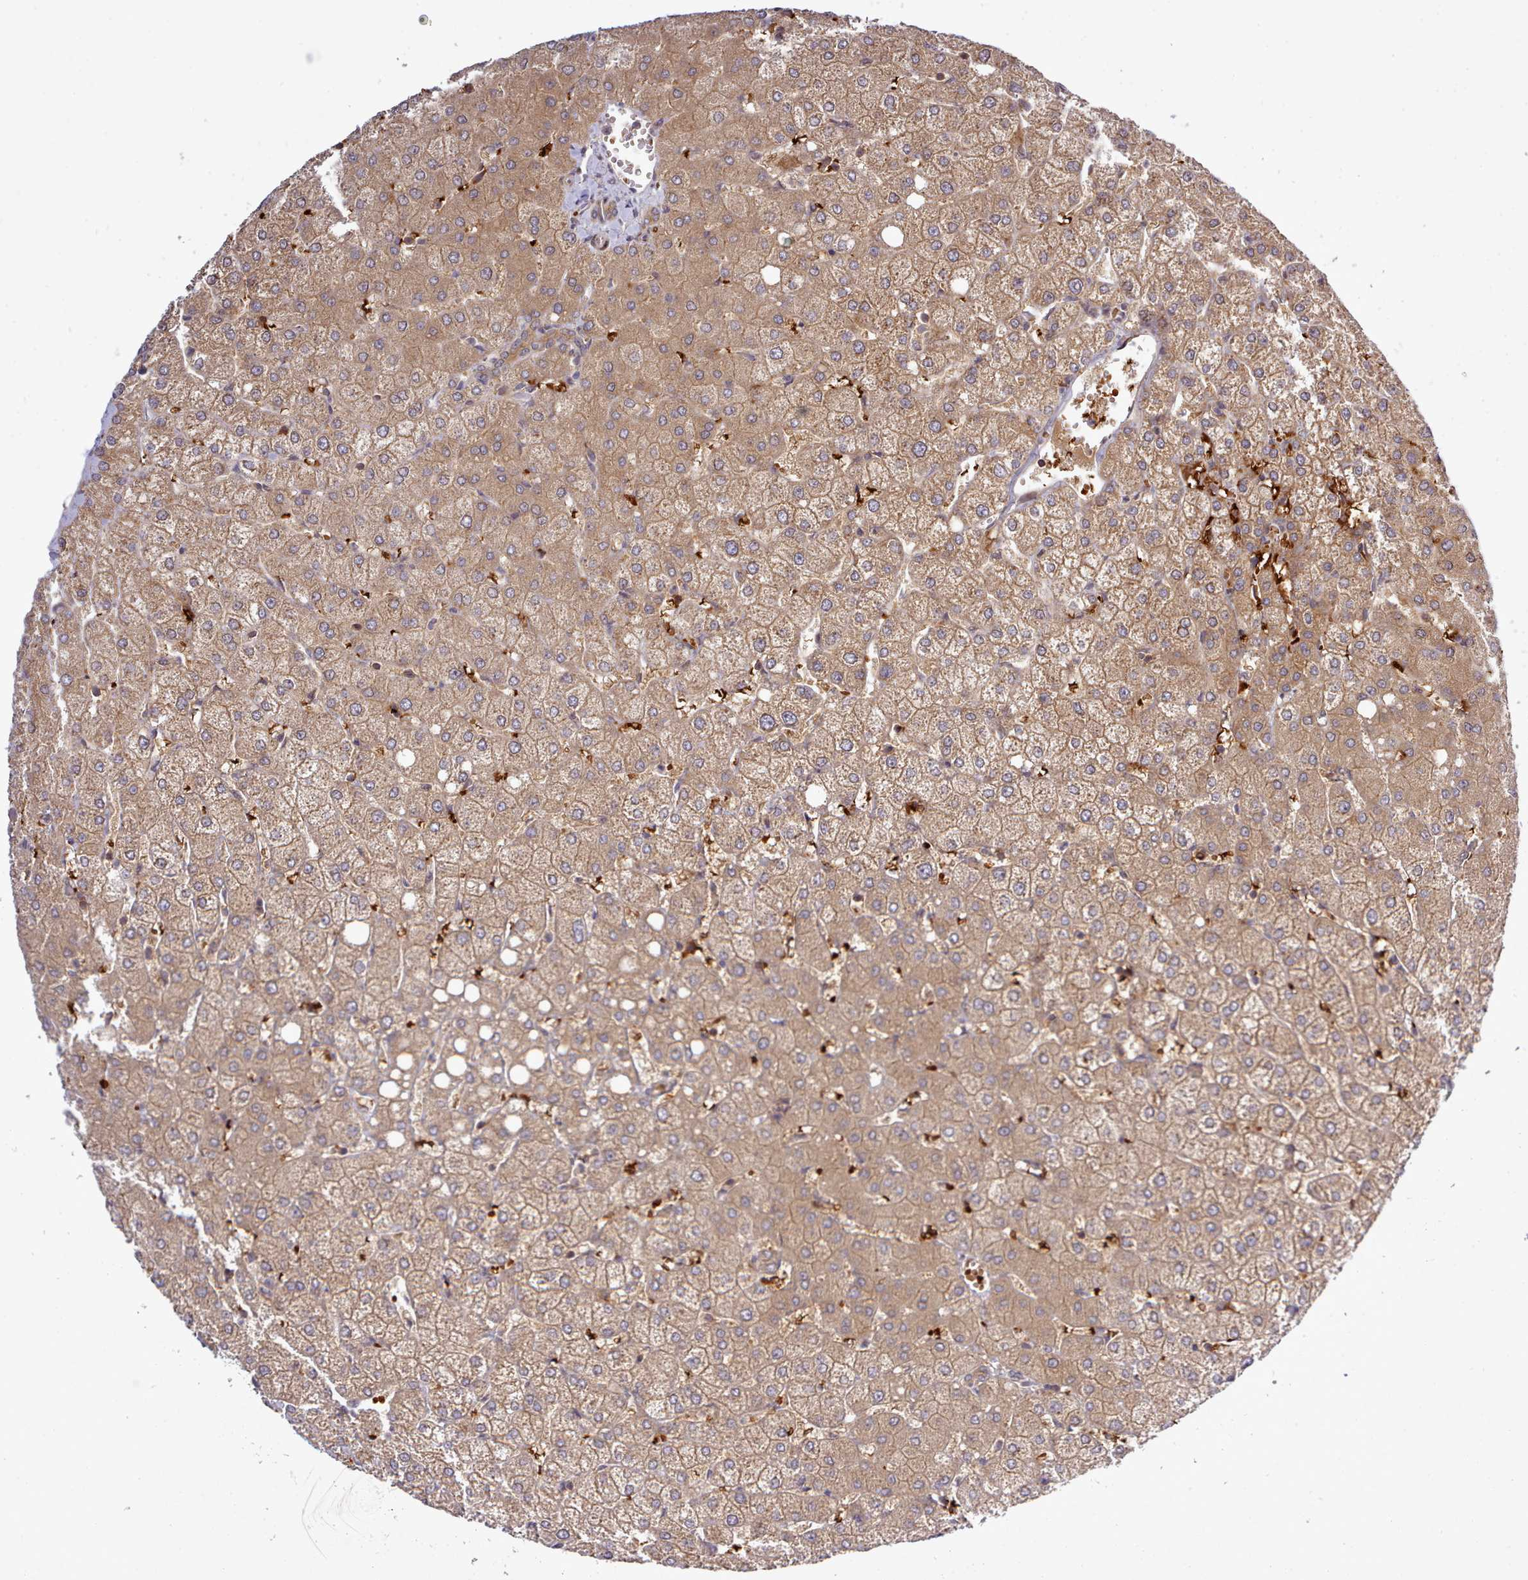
{"staining": {"intensity": "moderate", "quantity": ">75%", "location": "cytoplasmic/membranous"}, "tissue": "liver", "cell_type": "Cholangiocytes", "image_type": "normal", "snomed": [{"axis": "morphology", "description": "Normal tissue, NOS"}, {"axis": "topography", "description": "Liver"}], "caption": "Normal liver displays moderate cytoplasmic/membranous positivity in about >75% of cholangiocytes.", "gene": "UBE2G1", "patient": {"sex": "female", "age": 54}}